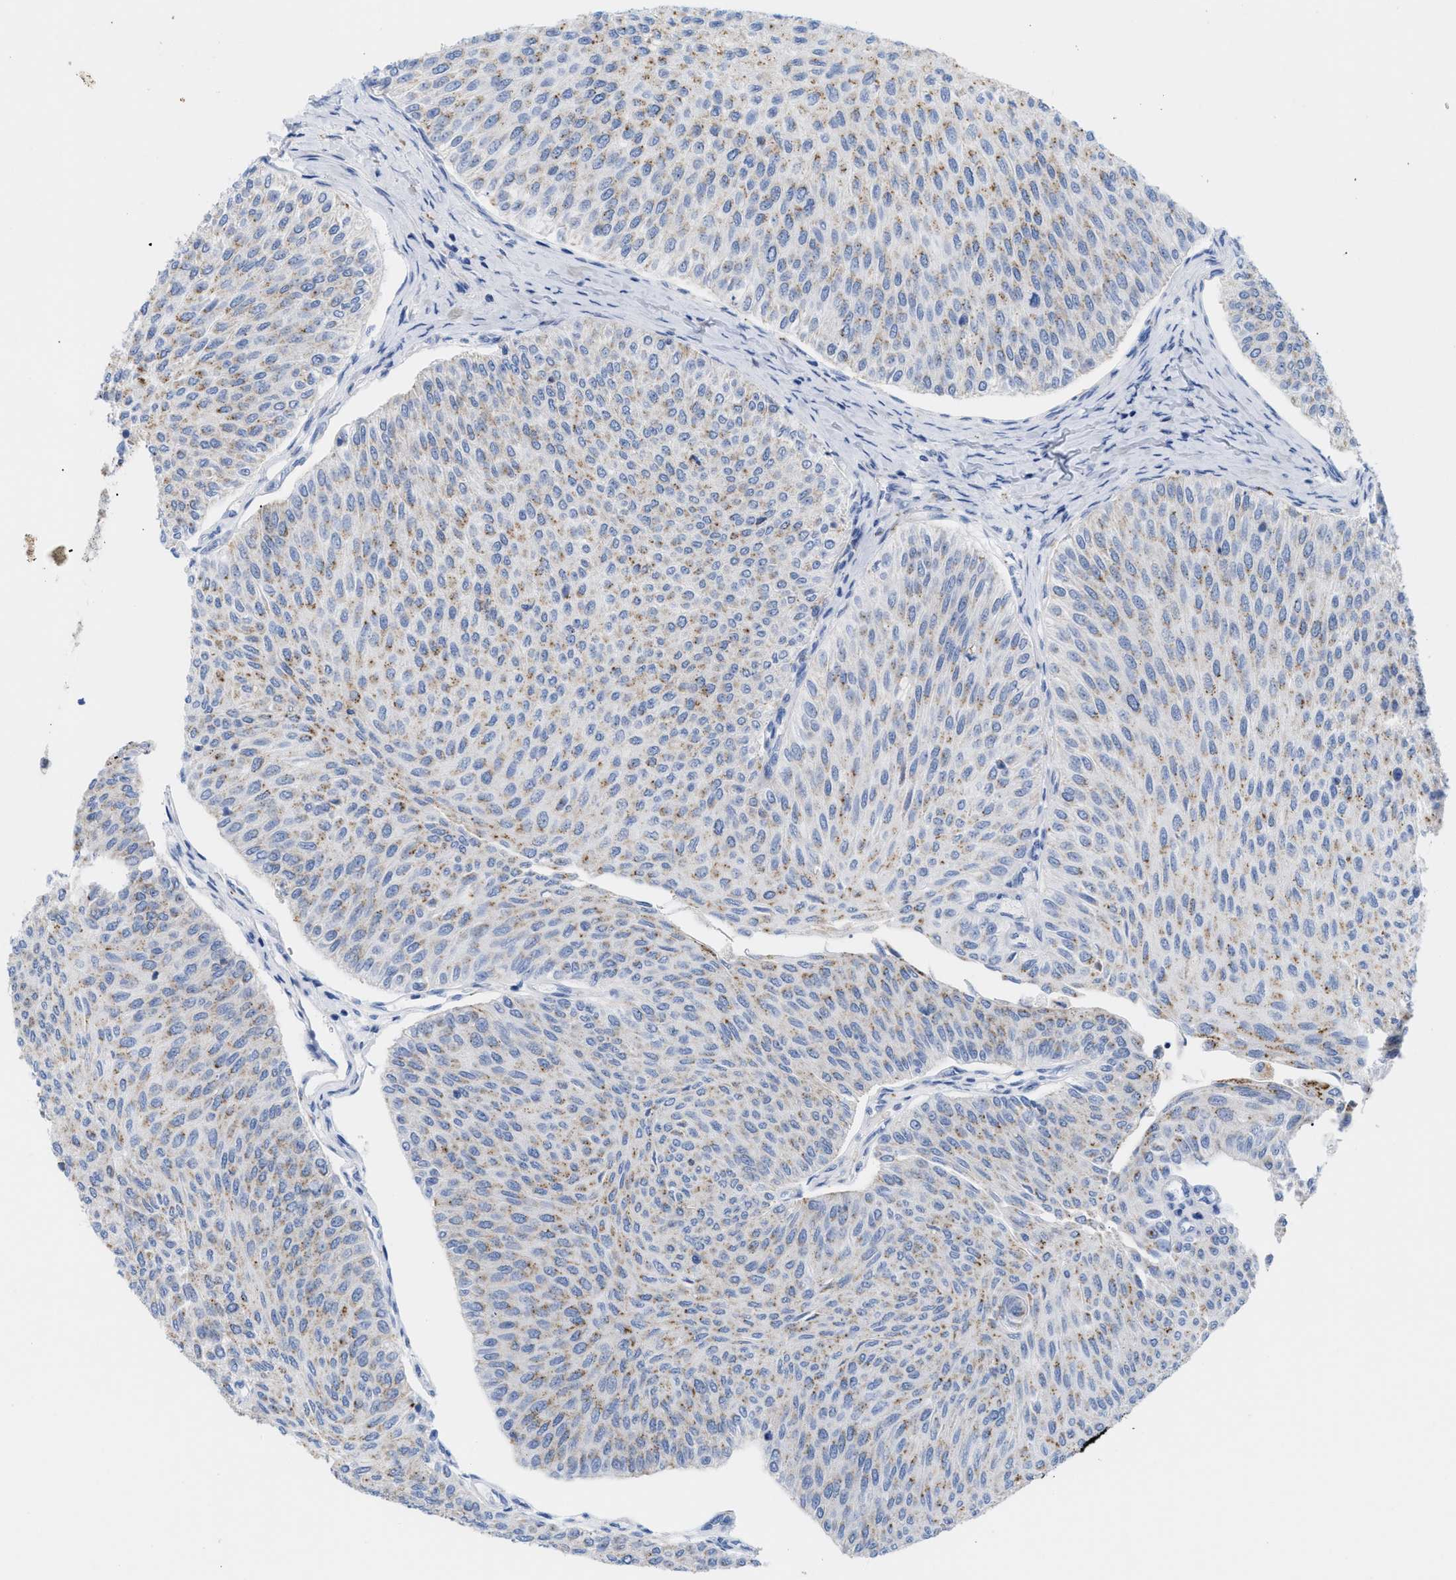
{"staining": {"intensity": "moderate", "quantity": ">75%", "location": "cytoplasmic/membranous"}, "tissue": "urothelial cancer", "cell_type": "Tumor cells", "image_type": "cancer", "snomed": [{"axis": "morphology", "description": "Urothelial carcinoma, Low grade"}, {"axis": "topography", "description": "Urinary bladder"}], "caption": "A brown stain shows moderate cytoplasmic/membranous positivity of a protein in human urothelial cancer tumor cells. The staining was performed using DAB, with brown indicating positive protein expression. Nuclei are stained blue with hematoxylin.", "gene": "DRAM2", "patient": {"sex": "male", "age": 78}}